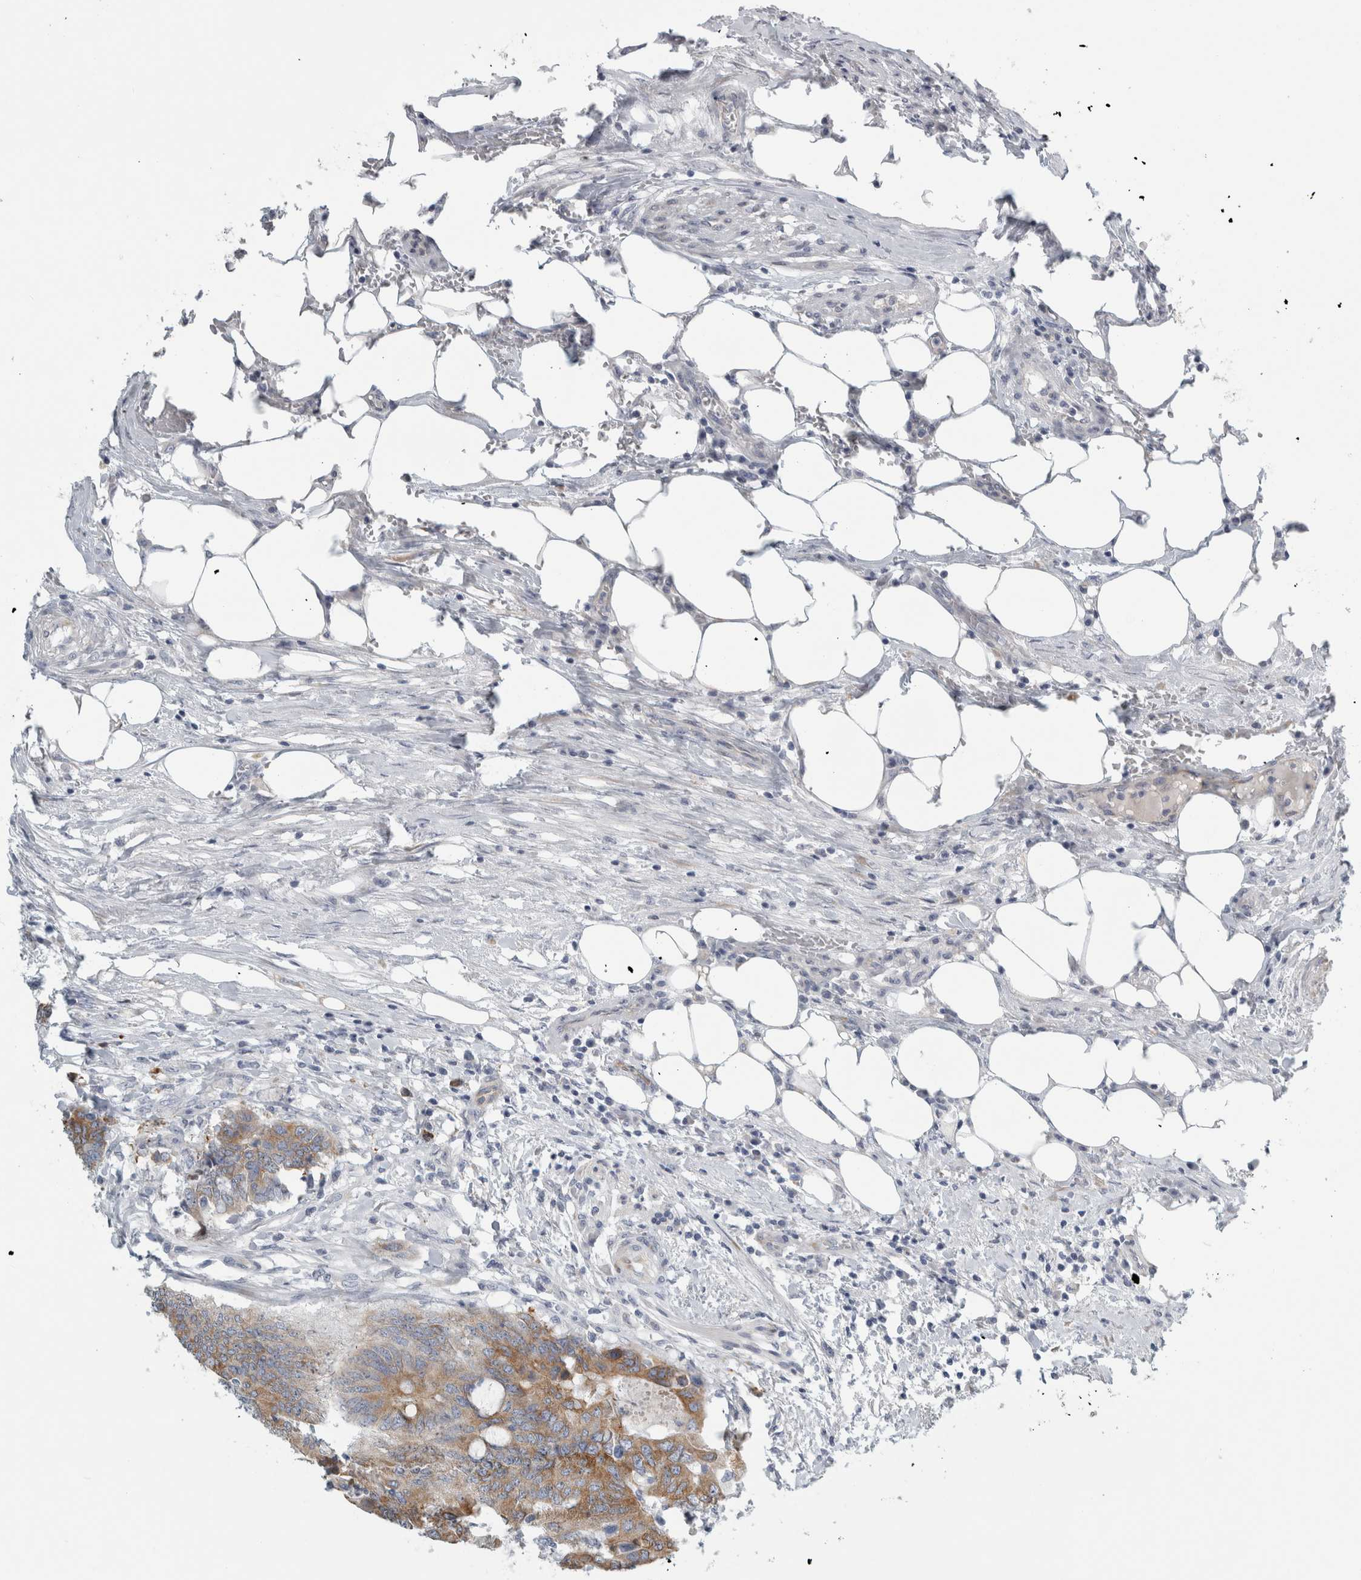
{"staining": {"intensity": "moderate", "quantity": ">75%", "location": "cytoplasmic/membranous"}, "tissue": "colorectal cancer", "cell_type": "Tumor cells", "image_type": "cancer", "snomed": [{"axis": "morphology", "description": "Adenocarcinoma, NOS"}, {"axis": "topography", "description": "Colon"}], "caption": "Moderate cytoplasmic/membranous protein expression is identified in approximately >75% of tumor cells in colorectal adenocarcinoma. The staining was performed using DAB (3,3'-diaminobenzidine) to visualize the protein expression in brown, while the nuclei were stained in blue with hematoxylin (Magnification: 20x).", "gene": "B3GNT3", "patient": {"sex": "male", "age": 56}}